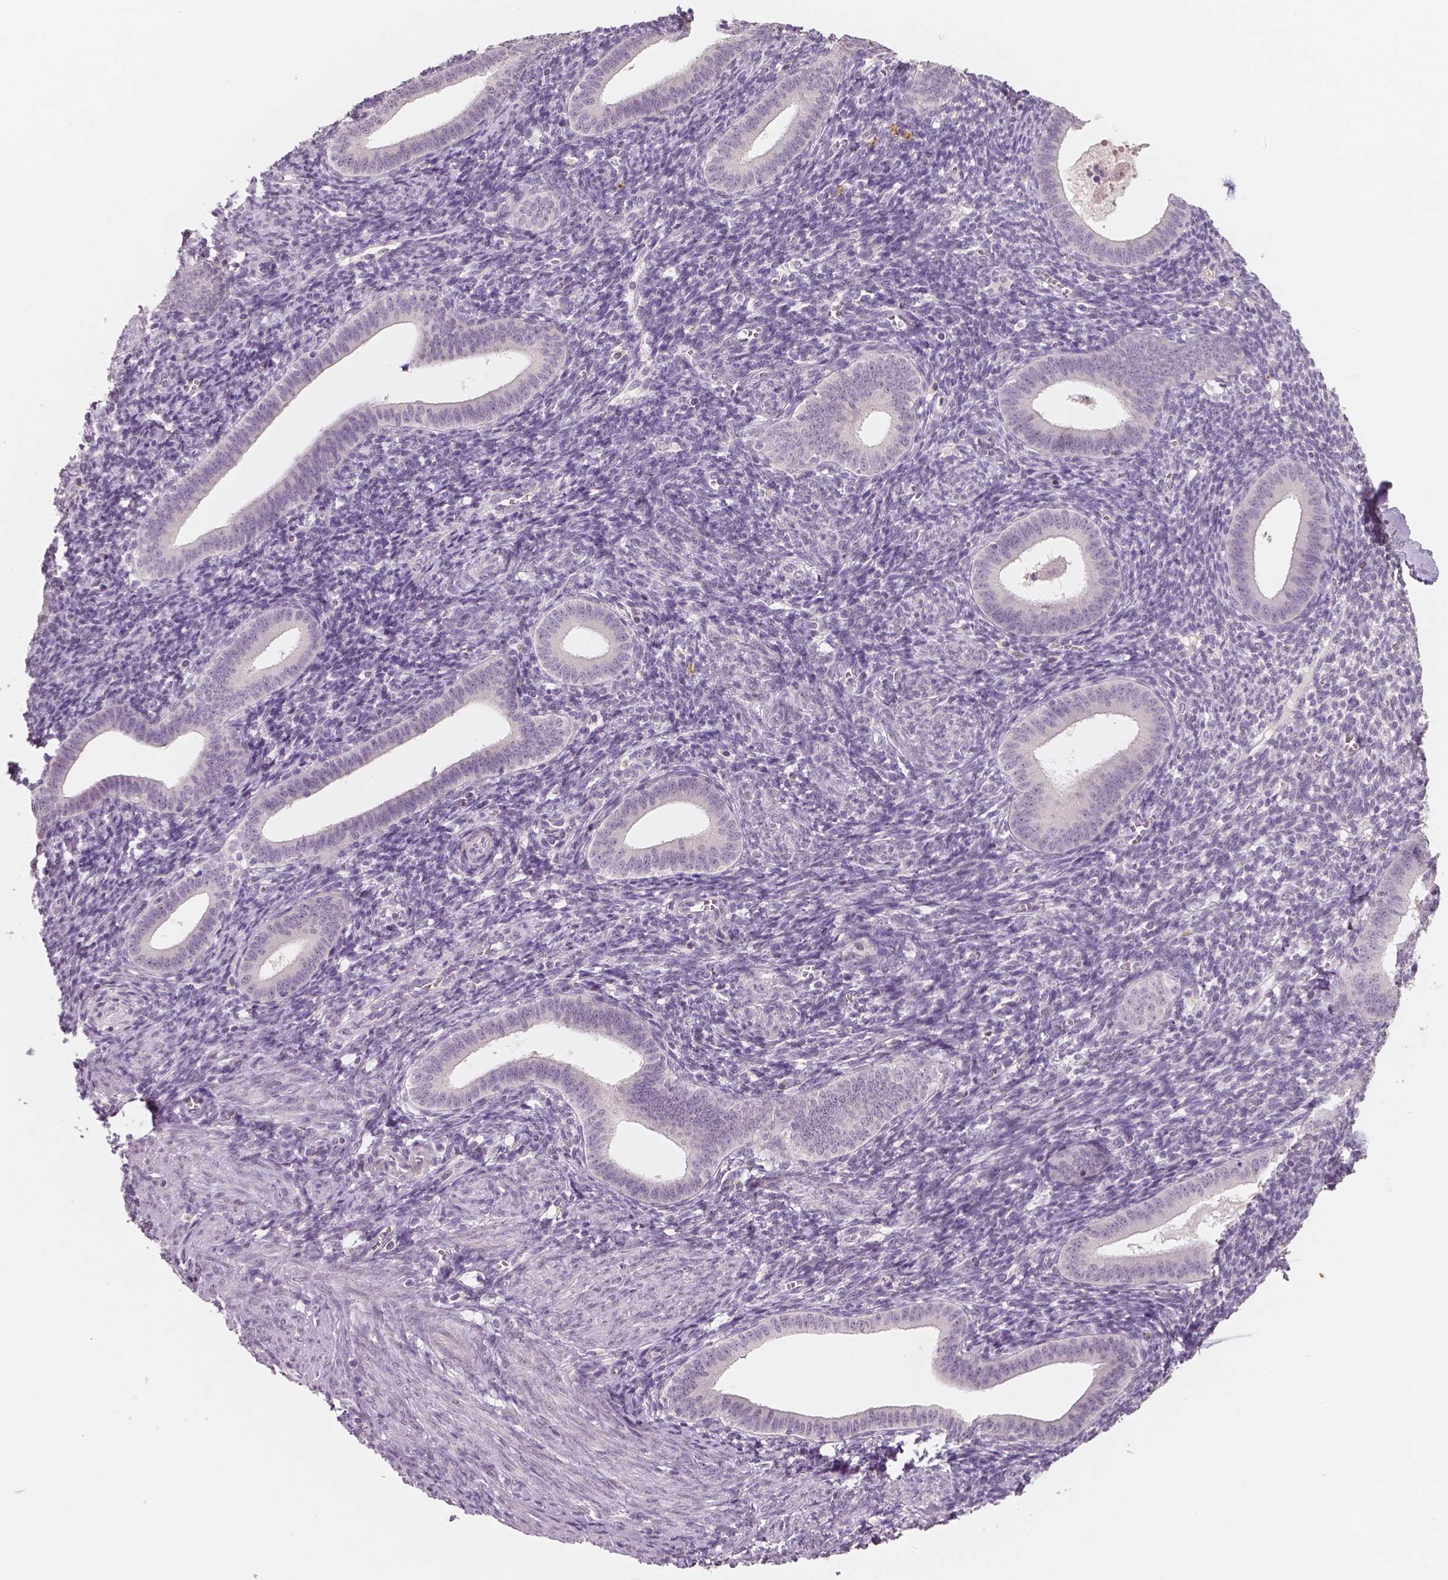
{"staining": {"intensity": "negative", "quantity": "none", "location": "none"}, "tissue": "endometrium", "cell_type": "Cells in endometrial stroma", "image_type": "normal", "snomed": [{"axis": "morphology", "description": "Normal tissue, NOS"}, {"axis": "topography", "description": "Endometrium"}], "caption": "Image shows no protein positivity in cells in endometrial stroma of benign endometrium.", "gene": "RNASE7", "patient": {"sex": "female", "age": 25}}